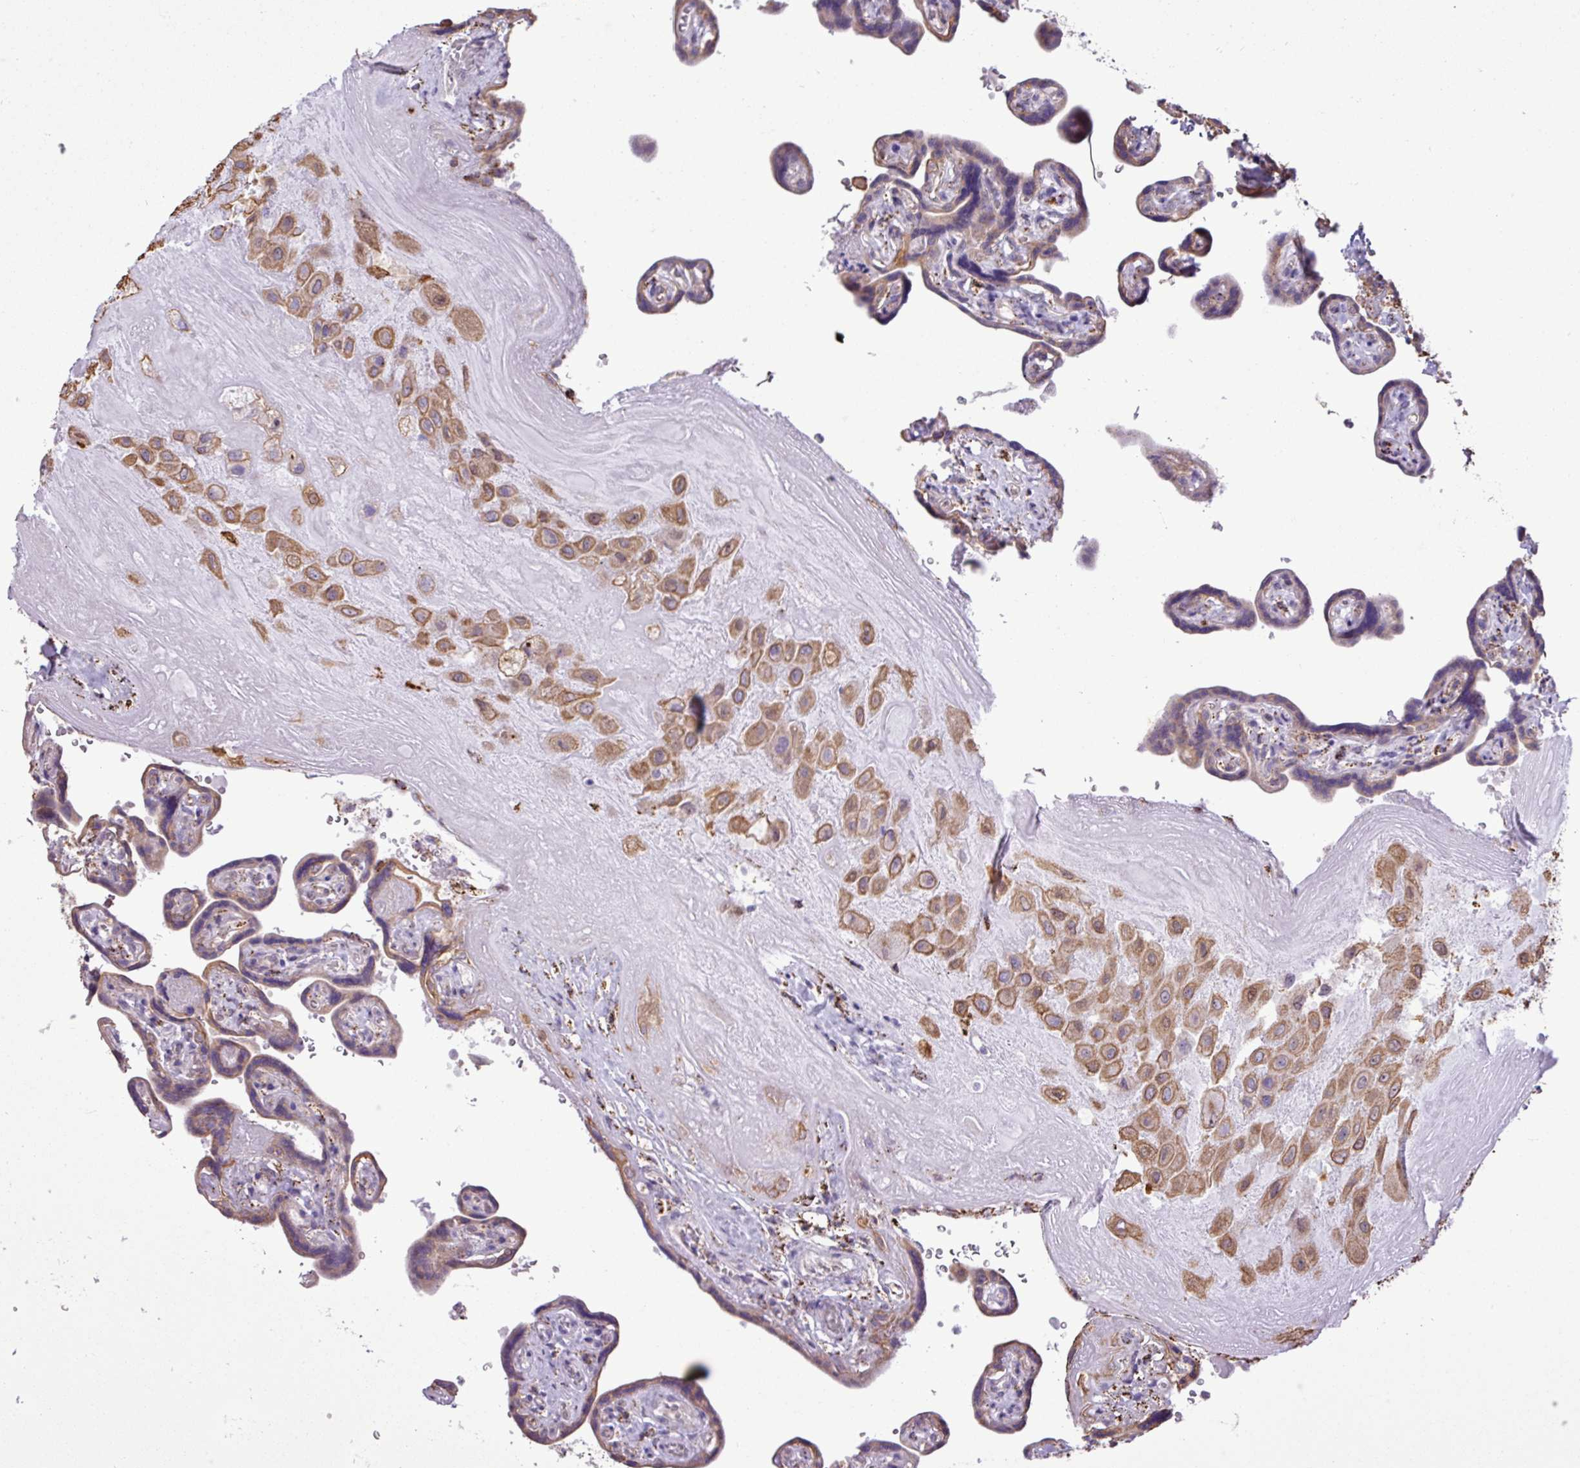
{"staining": {"intensity": "moderate", "quantity": ">75%", "location": "cytoplasmic/membranous"}, "tissue": "placenta", "cell_type": "Decidual cells", "image_type": "normal", "snomed": [{"axis": "morphology", "description": "Normal tissue, NOS"}, {"axis": "topography", "description": "Placenta"}], "caption": "Immunohistochemistry (IHC) photomicrograph of benign human placenta stained for a protein (brown), which demonstrates medium levels of moderate cytoplasmic/membranous staining in about >75% of decidual cells.", "gene": "SGPP1", "patient": {"sex": "female", "age": 32}}